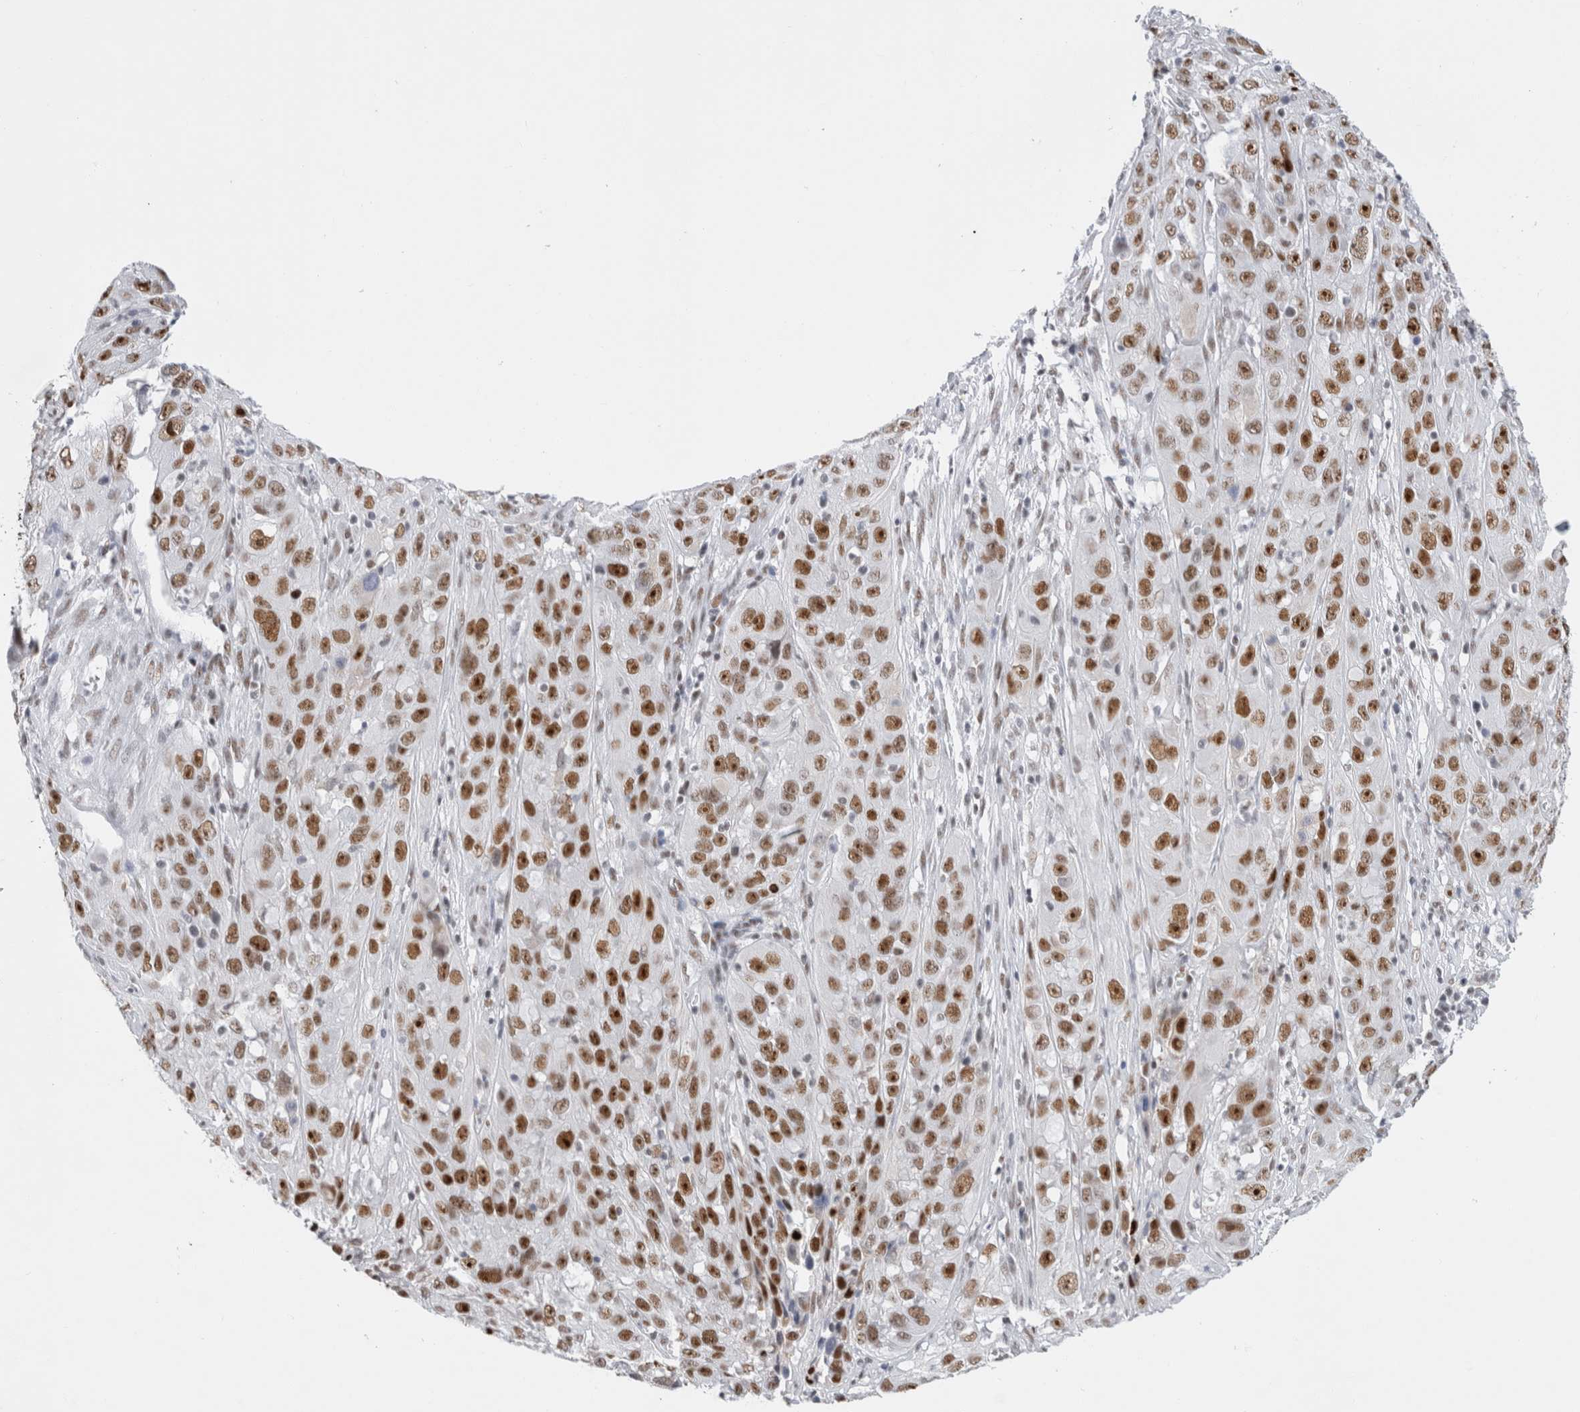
{"staining": {"intensity": "moderate", "quantity": ">75%", "location": "nuclear"}, "tissue": "cervical cancer", "cell_type": "Tumor cells", "image_type": "cancer", "snomed": [{"axis": "morphology", "description": "Squamous cell carcinoma, NOS"}, {"axis": "topography", "description": "Cervix"}], "caption": "Cervical cancer stained with a protein marker demonstrates moderate staining in tumor cells.", "gene": "COPS7A", "patient": {"sex": "female", "age": 32}}